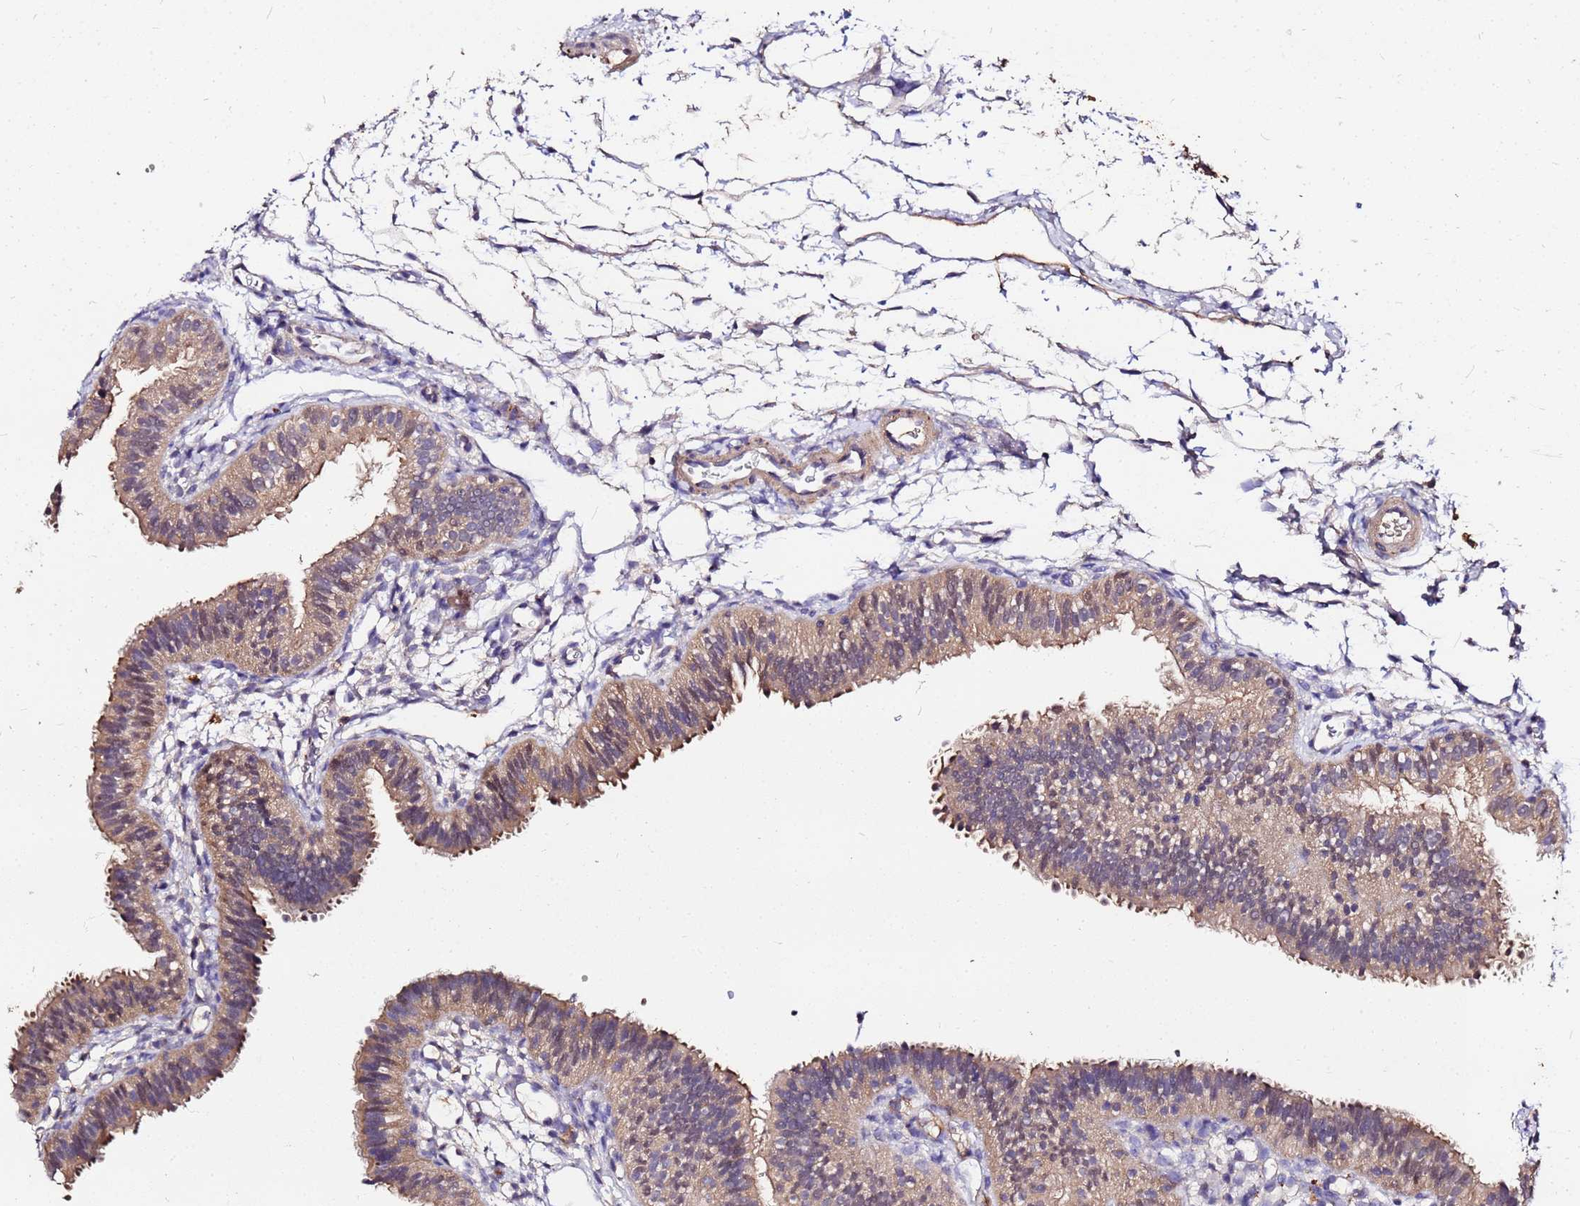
{"staining": {"intensity": "weak", "quantity": ">75%", "location": "cytoplasmic/membranous"}, "tissue": "fallopian tube", "cell_type": "Glandular cells", "image_type": "normal", "snomed": [{"axis": "morphology", "description": "Normal tissue, NOS"}, {"axis": "topography", "description": "Fallopian tube"}], "caption": "Protein staining demonstrates weak cytoplasmic/membranous expression in approximately >75% of glandular cells in unremarkable fallopian tube.", "gene": "MTERF1", "patient": {"sex": "female", "age": 35}}